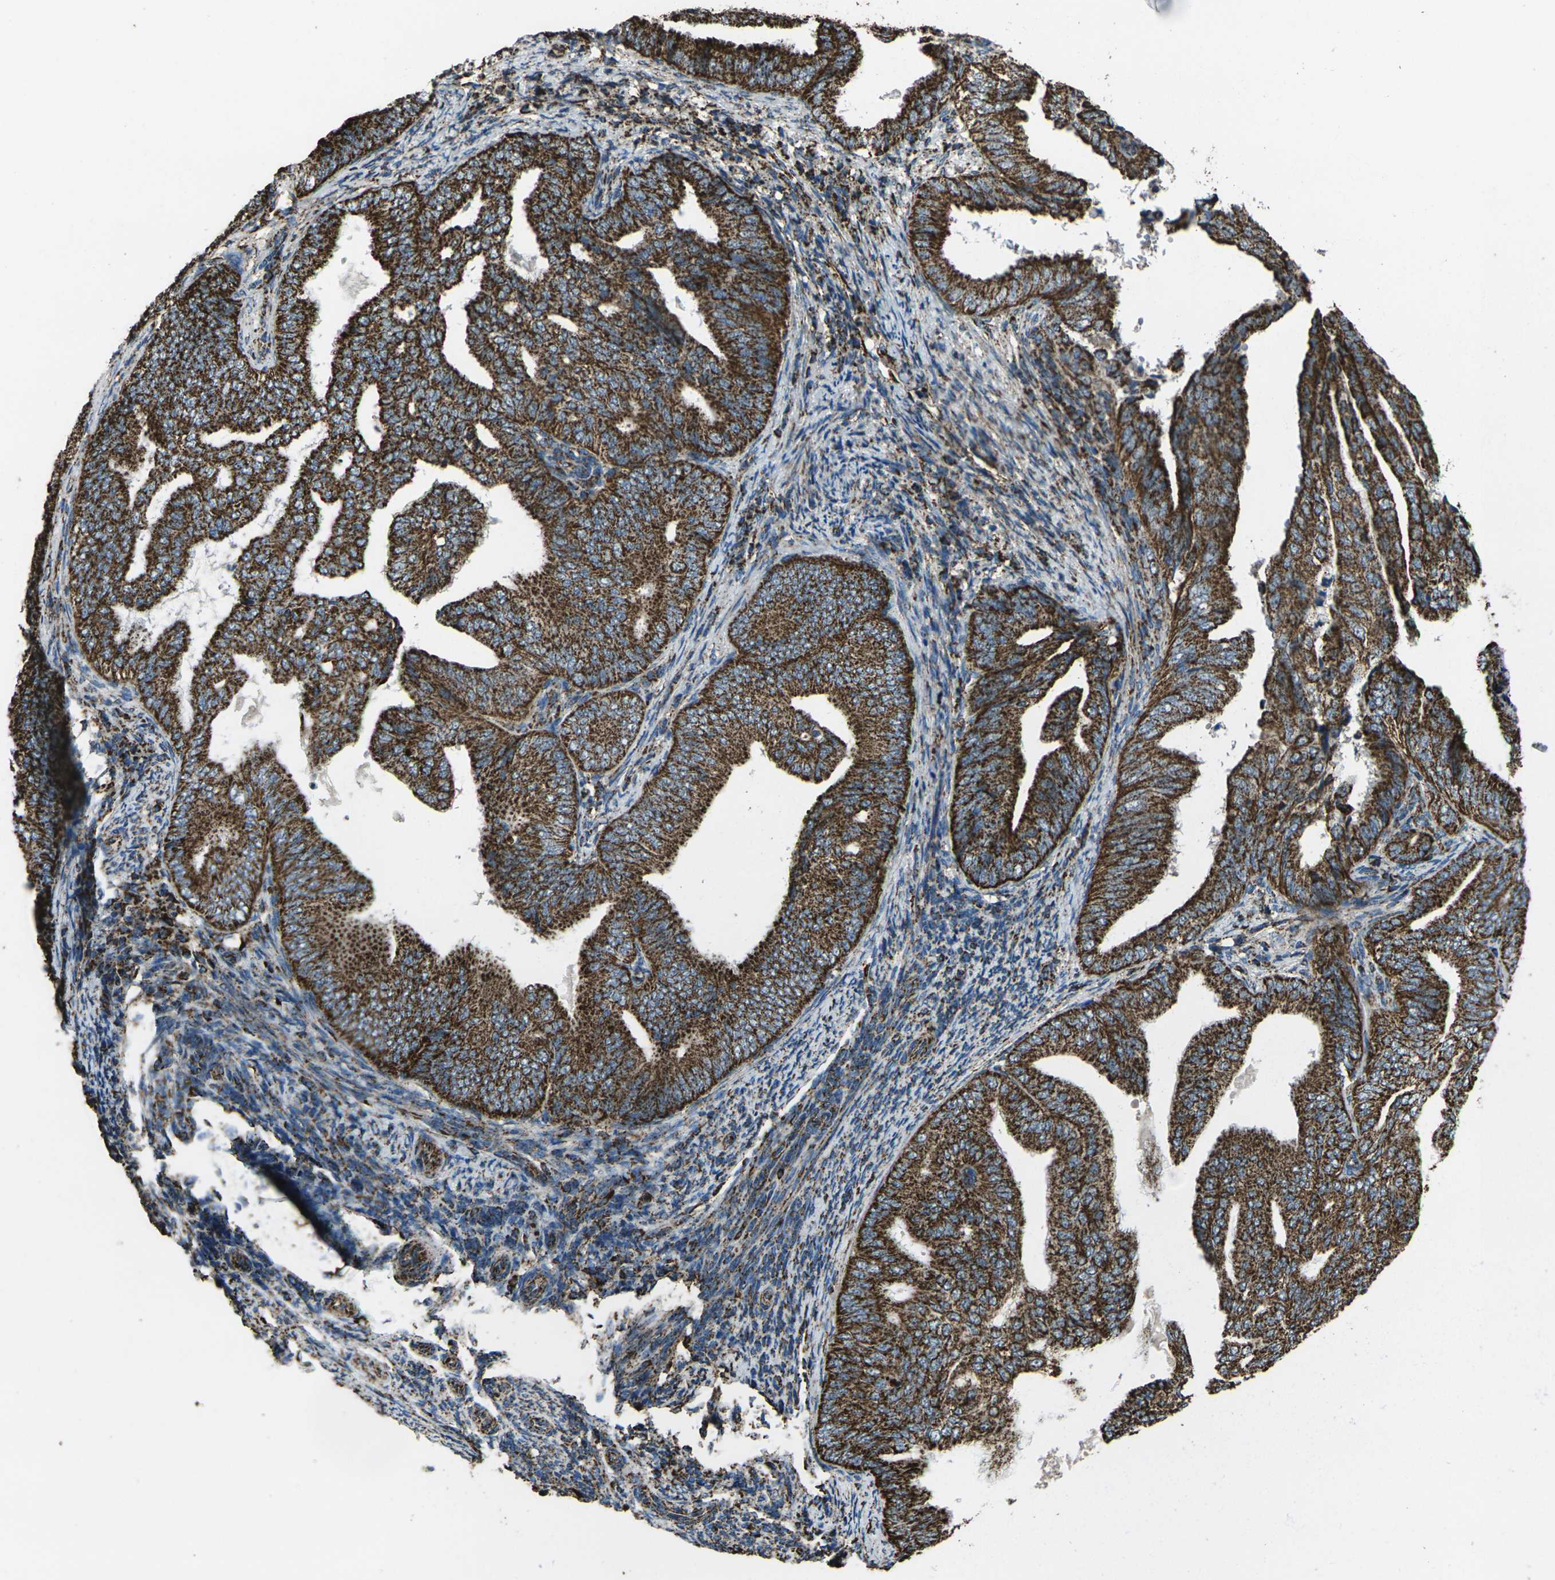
{"staining": {"intensity": "strong", "quantity": ">75%", "location": "cytoplasmic/membranous"}, "tissue": "endometrial cancer", "cell_type": "Tumor cells", "image_type": "cancer", "snomed": [{"axis": "morphology", "description": "Adenocarcinoma, NOS"}, {"axis": "topography", "description": "Endometrium"}], "caption": "Adenocarcinoma (endometrial) tissue reveals strong cytoplasmic/membranous expression in approximately >75% of tumor cells (IHC, brightfield microscopy, high magnification).", "gene": "KLHL5", "patient": {"sex": "female", "age": 58}}